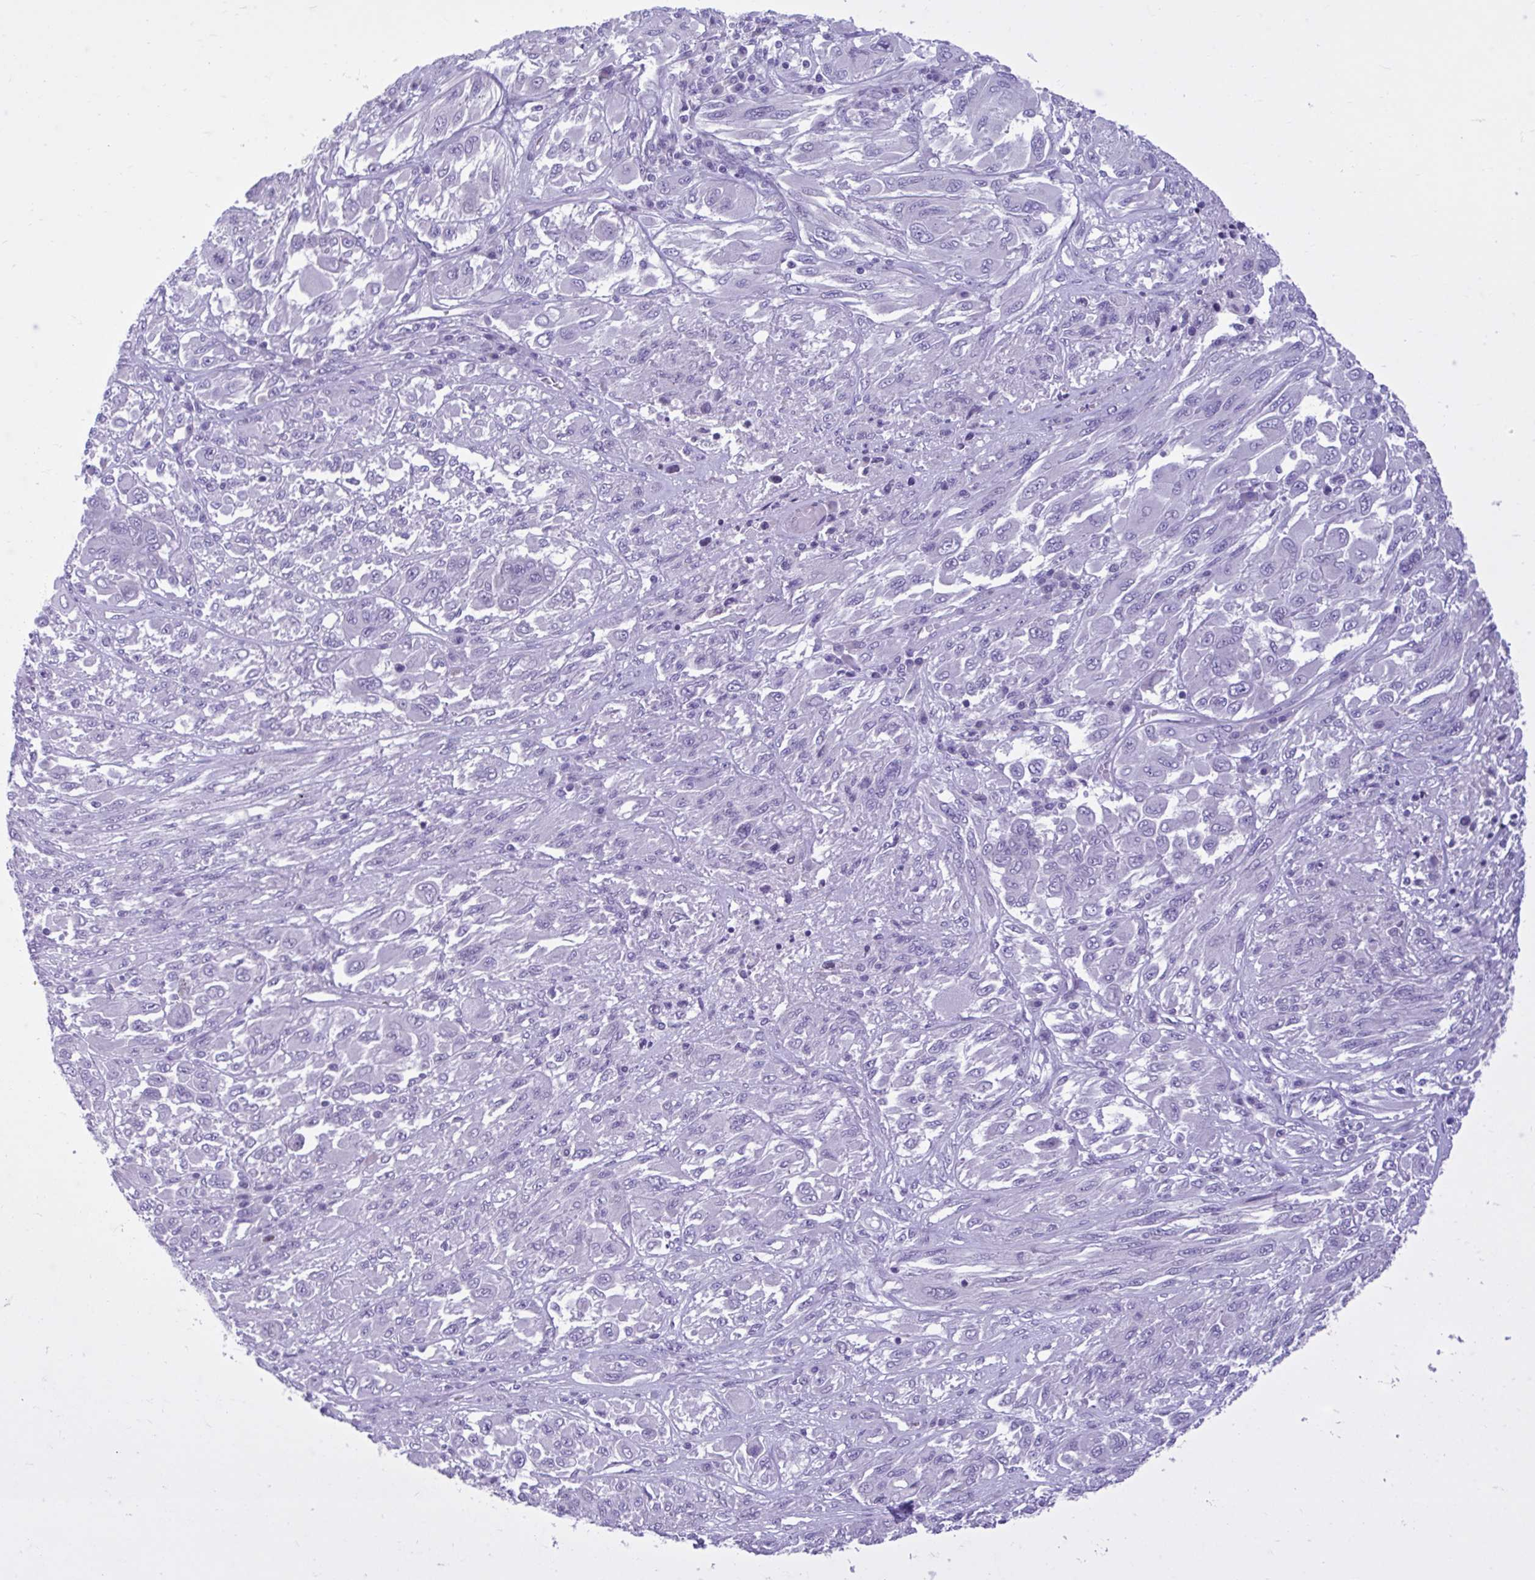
{"staining": {"intensity": "negative", "quantity": "none", "location": "none"}, "tissue": "melanoma", "cell_type": "Tumor cells", "image_type": "cancer", "snomed": [{"axis": "morphology", "description": "Malignant melanoma, NOS"}, {"axis": "topography", "description": "Skin"}], "caption": "This histopathology image is of malignant melanoma stained with immunohistochemistry to label a protein in brown with the nuclei are counter-stained blue. There is no expression in tumor cells.", "gene": "FAM153A", "patient": {"sex": "female", "age": 91}}